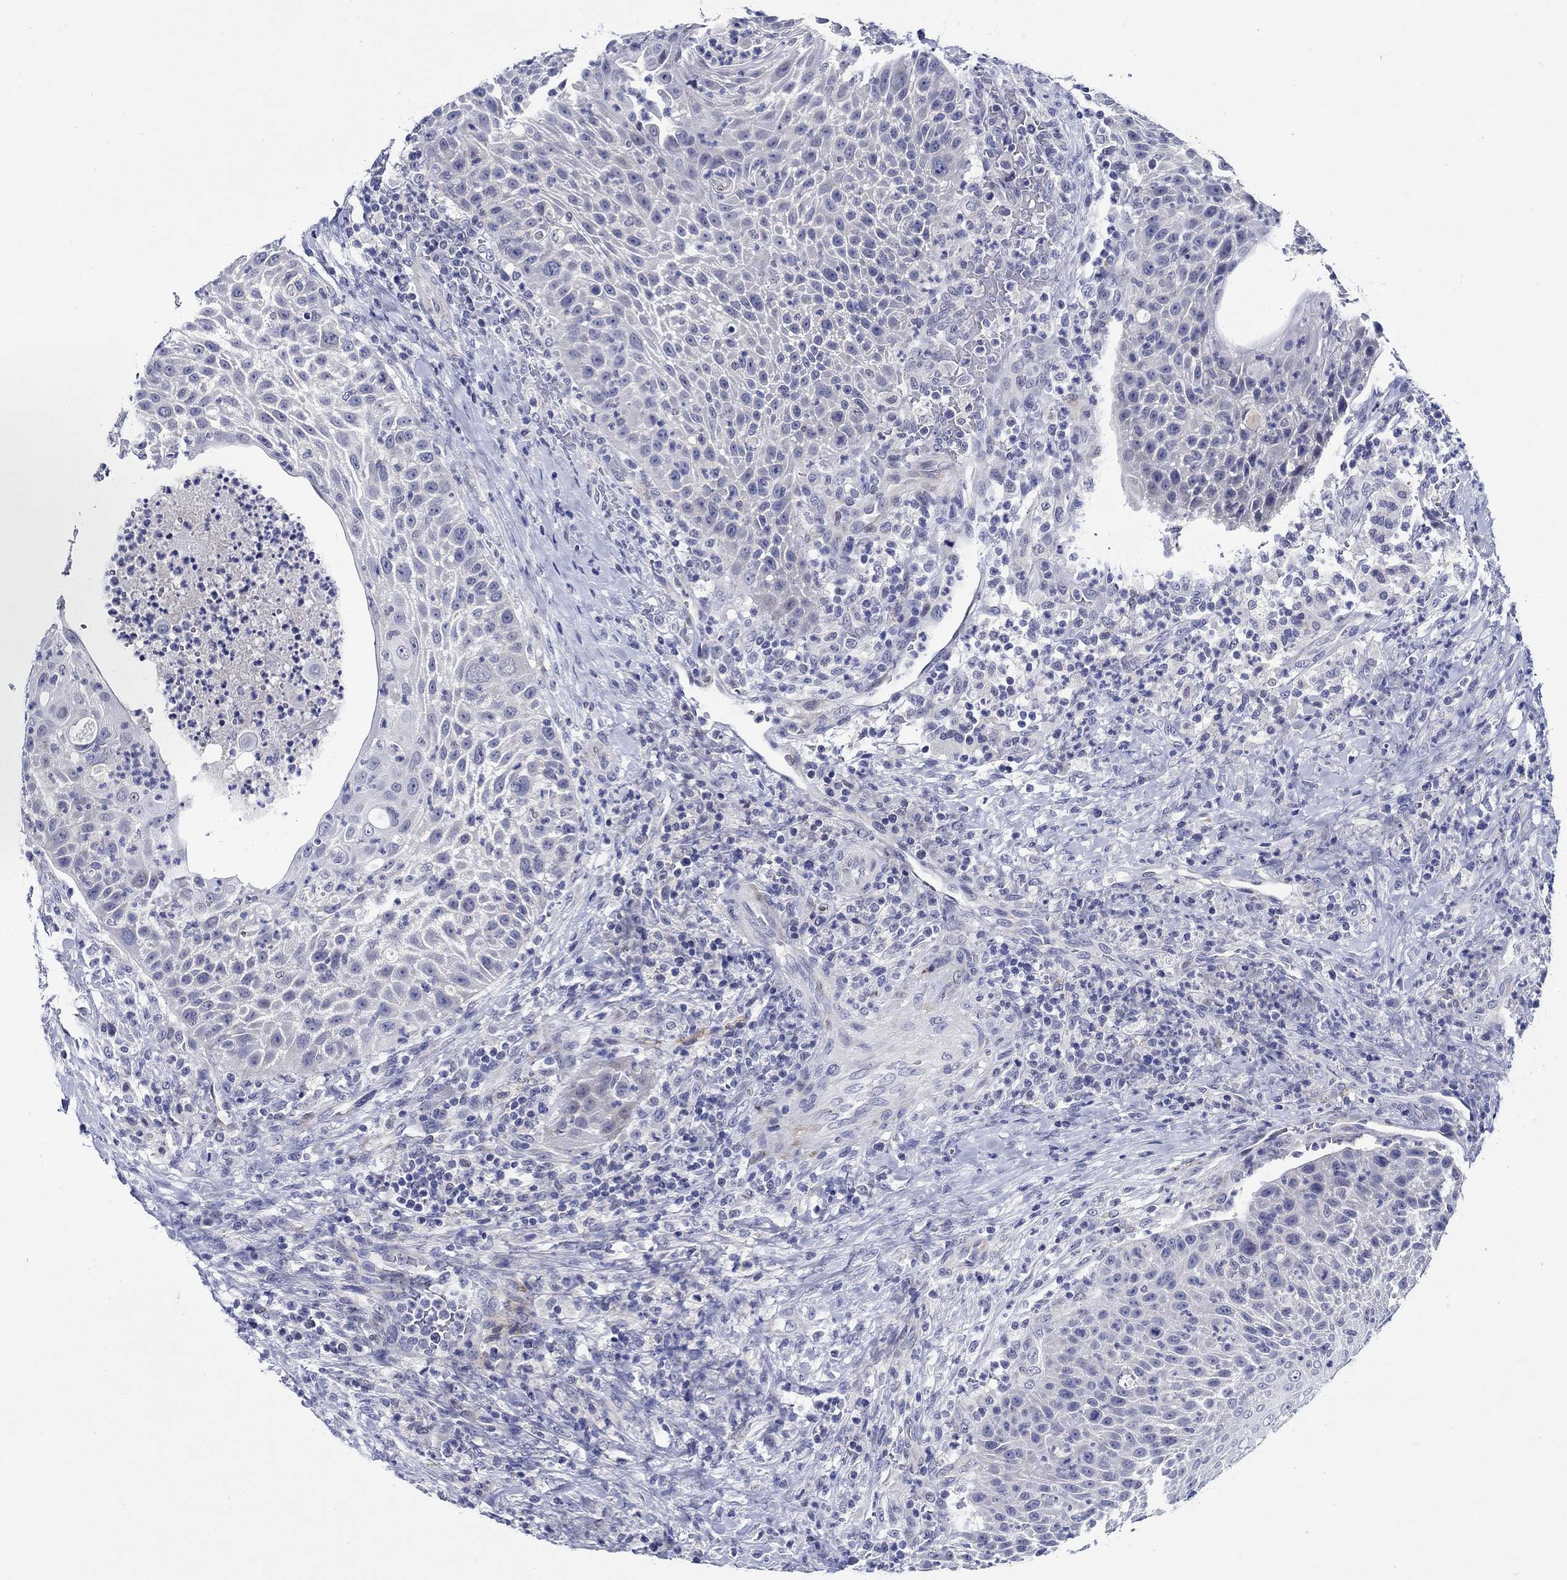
{"staining": {"intensity": "negative", "quantity": "none", "location": "none"}, "tissue": "head and neck cancer", "cell_type": "Tumor cells", "image_type": "cancer", "snomed": [{"axis": "morphology", "description": "Squamous cell carcinoma, NOS"}, {"axis": "topography", "description": "Head-Neck"}], "caption": "A high-resolution photomicrograph shows immunohistochemistry staining of head and neck cancer, which reveals no significant staining in tumor cells.", "gene": "MC2R", "patient": {"sex": "male", "age": 69}}